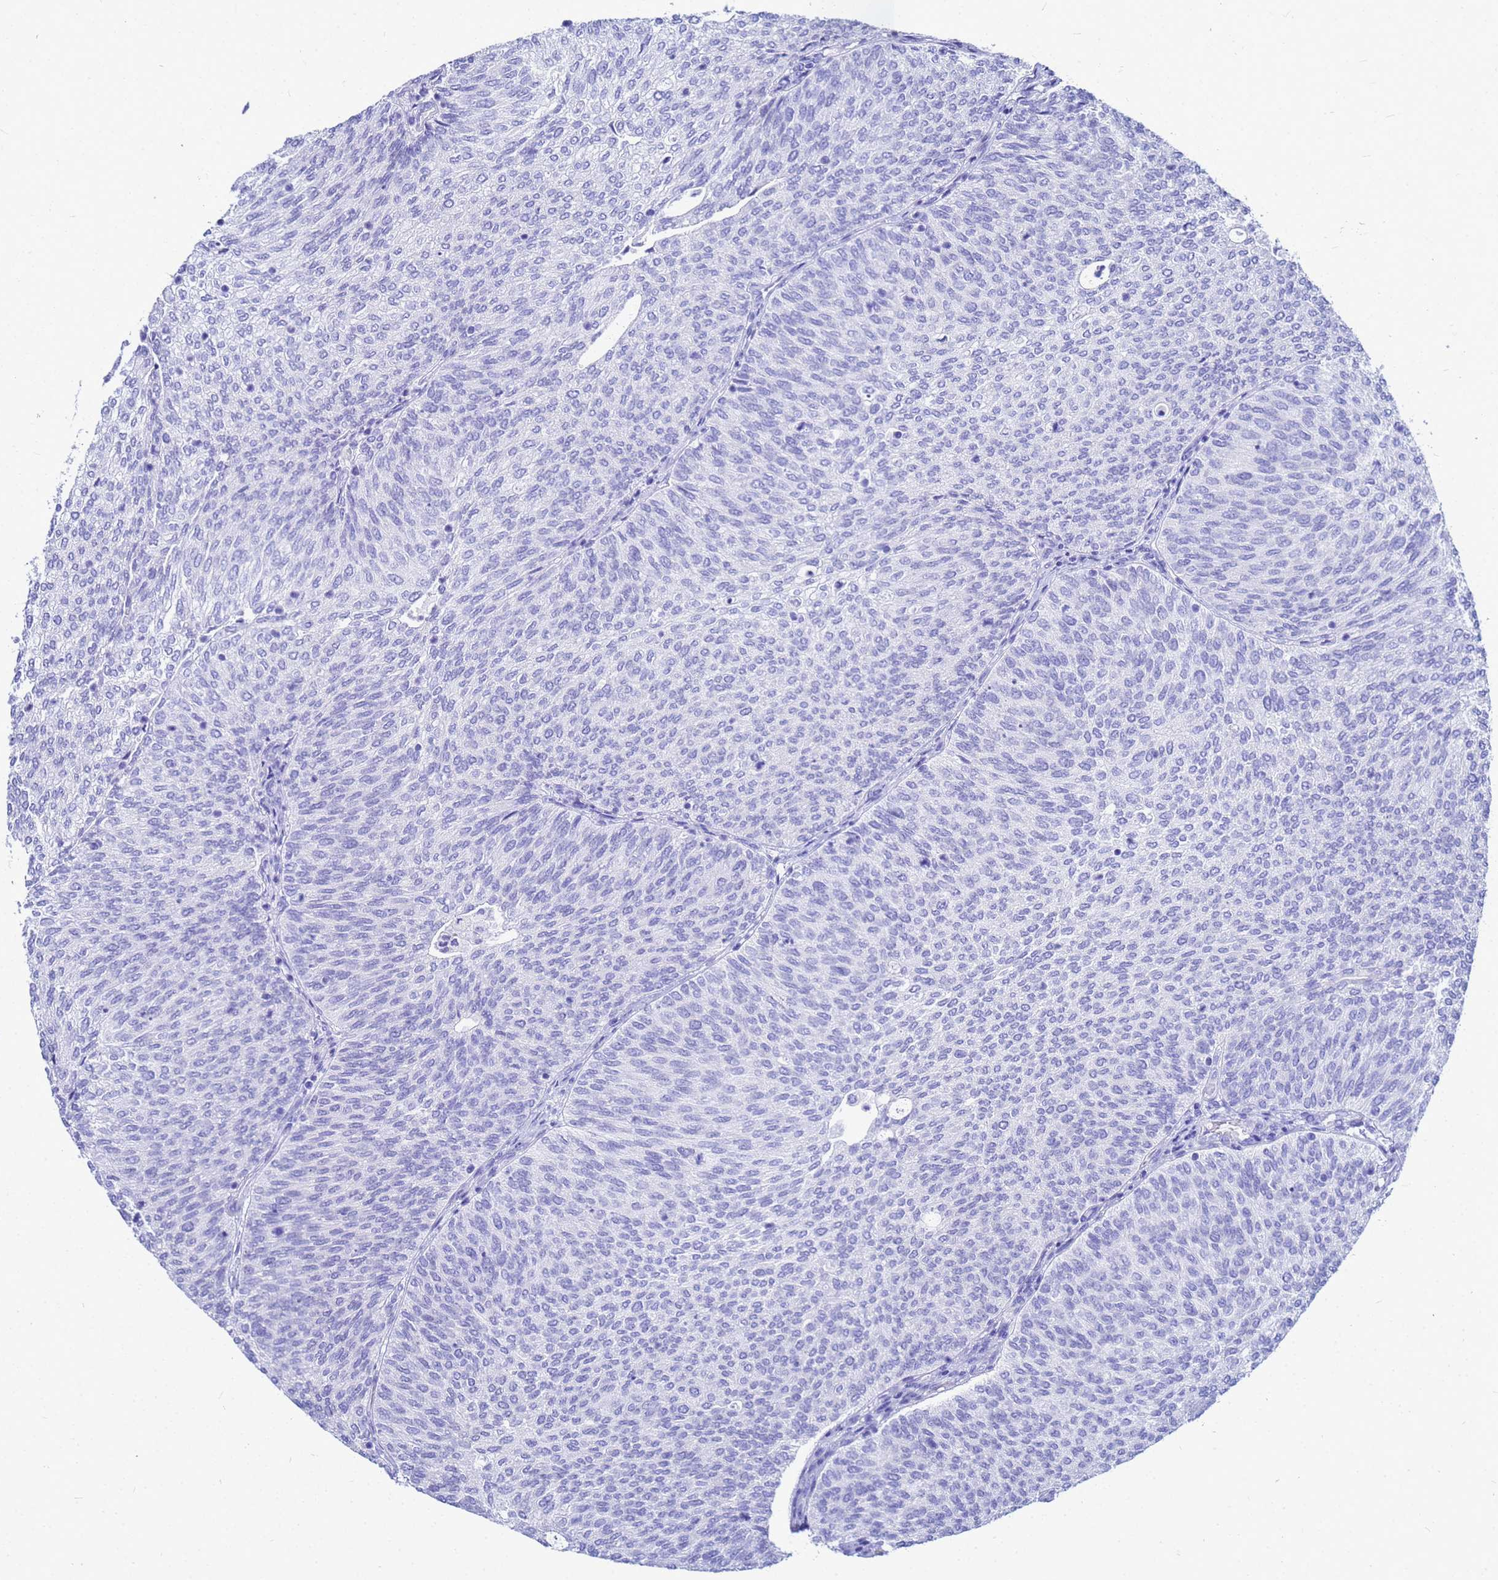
{"staining": {"intensity": "negative", "quantity": "none", "location": "none"}, "tissue": "urothelial cancer", "cell_type": "Tumor cells", "image_type": "cancer", "snomed": [{"axis": "morphology", "description": "Urothelial carcinoma, Low grade"}, {"axis": "topography", "description": "Urinary bladder"}], "caption": "Urothelial carcinoma (low-grade) was stained to show a protein in brown. There is no significant expression in tumor cells. (DAB (3,3'-diaminobenzidine) immunohistochemistry, high magnification).", "gene": "CKB", "patient": {"sex": "female", "age": 79}}